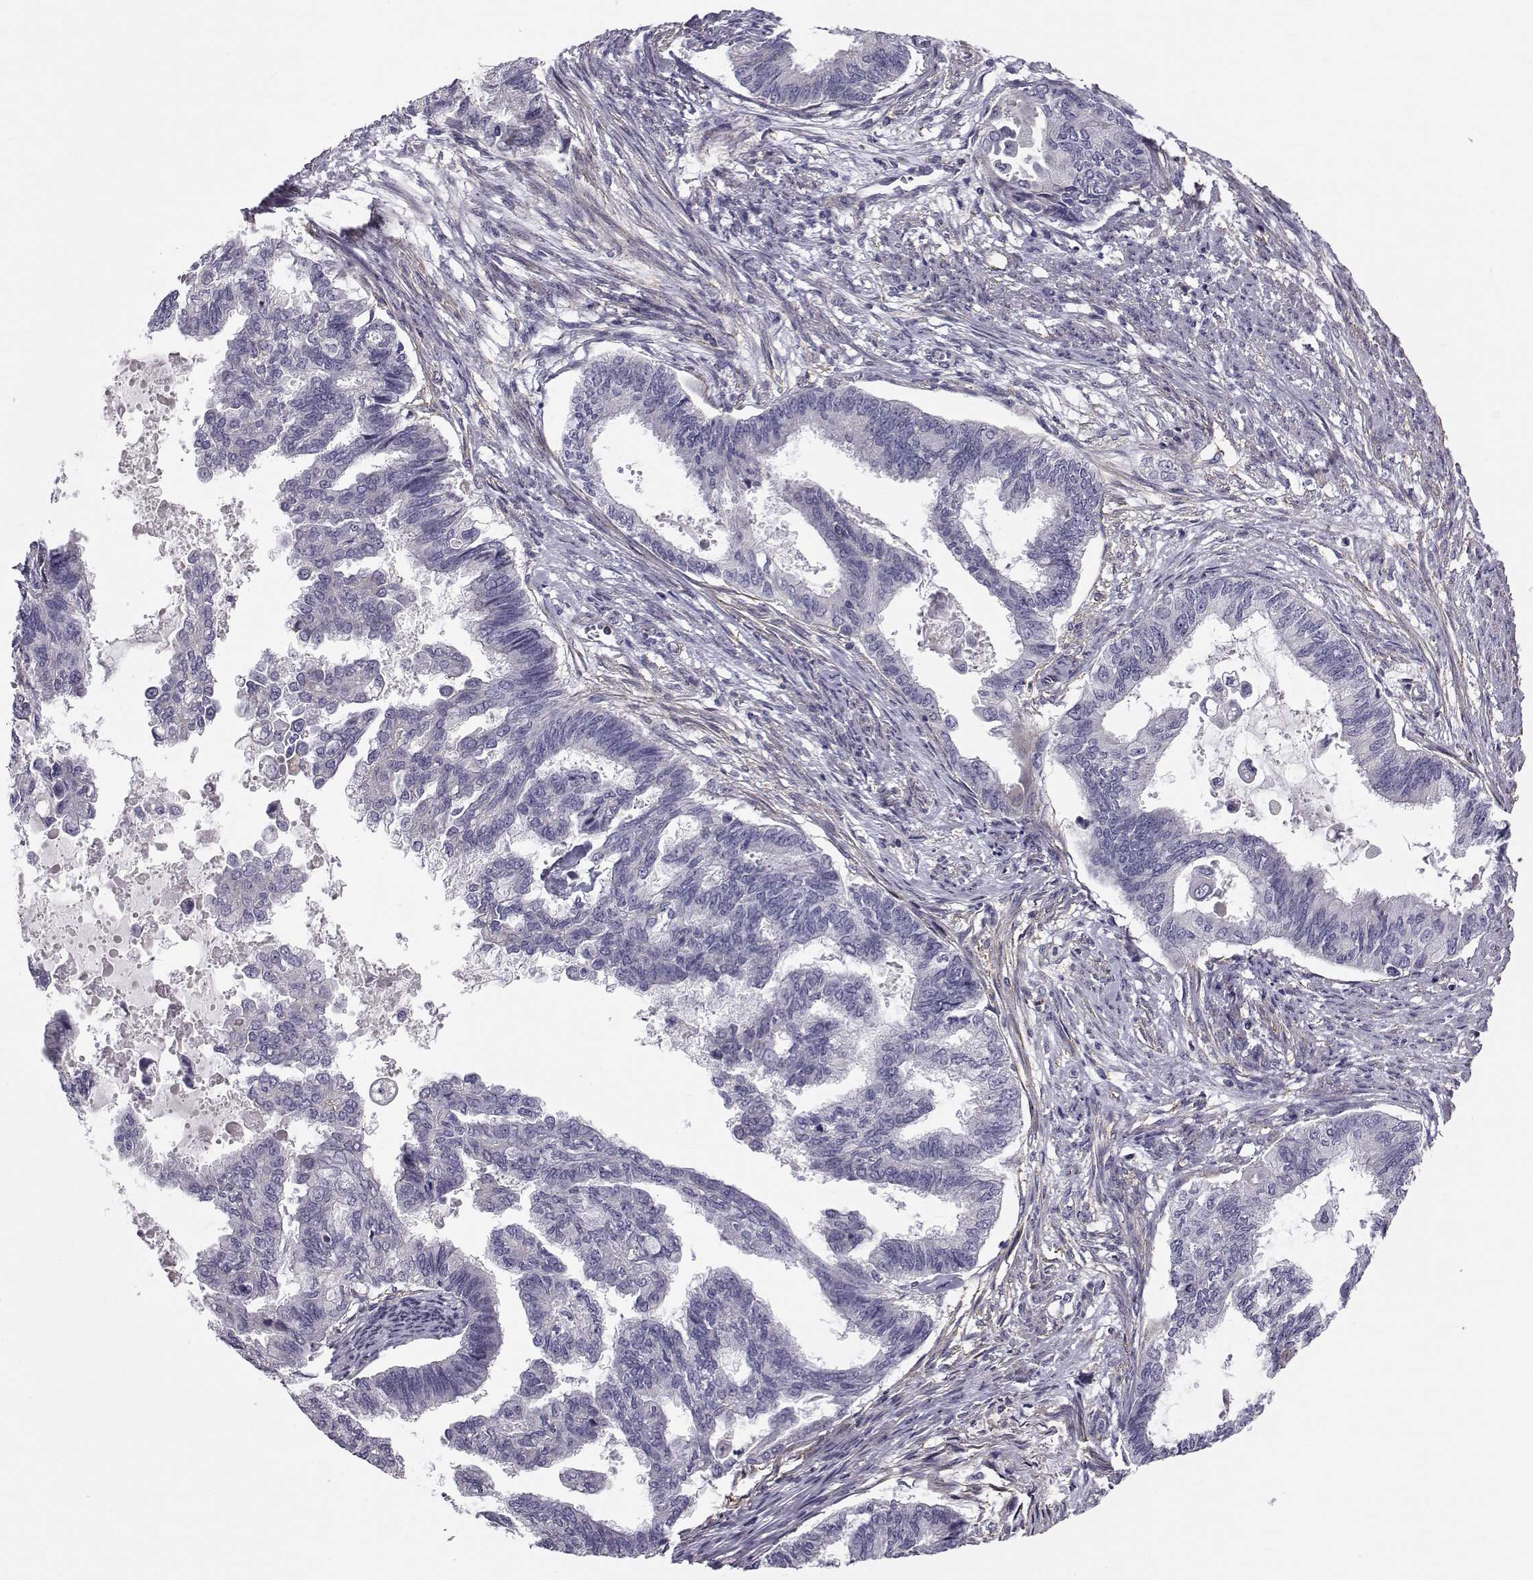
{"staining": {"intensity": "negative", "quantity": "none", "location": "none"}, "tissue": "endometrial cancer", "cell_type": "Tumor cells", "image_type": "cancer", "snomed": [{"axis": "morphology", "description": "Adenocarcinoma, NOS"}, {"axis": "topography", "description": "Endometrium"}], "caption": "High magnification brightfield microscopy of endometrial cancer (adenocarcinoma) stained with DAB (brown) and counterstained with hematoxylin (blue): tumor cells show no significant positivity. (Immunohistochemistry (ihc), brightfield microscopy, high magnification).", "gene": "LRRC27", "patient": {"sex": "female", "age": 86}}